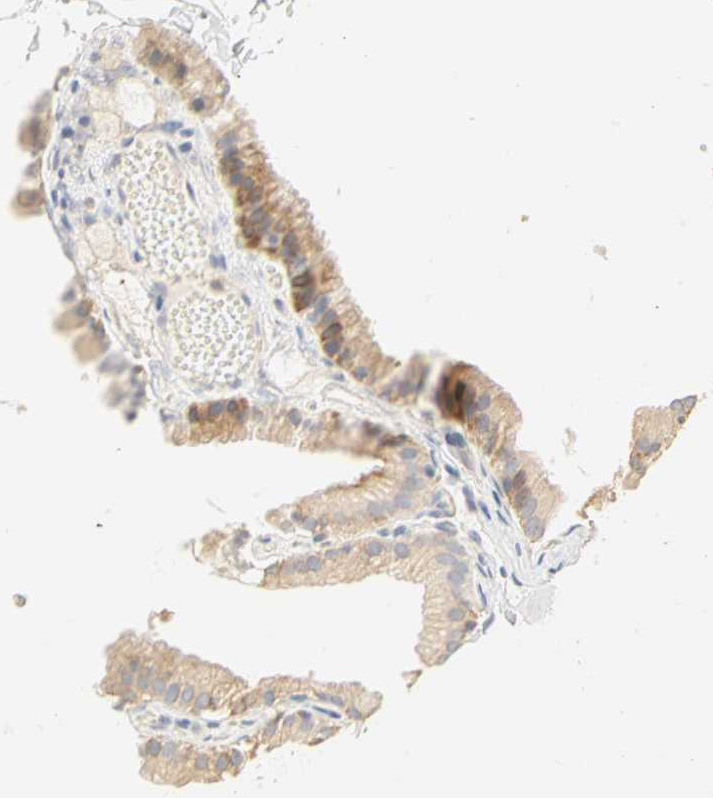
{"staining": {"intensity": "weak", "quantity": "<25%", "location": "cytoplasmic/membranous"}, "tissue": "gallbladder", "cell_type": "Glandular cells", "image_type": "normal", "snomed": [{"axis": "morphology", "description": "Normal tissue, NOS"}, {"axis": "topography", "description": "Gallbladder"}], "caption": "This is an immunohistochemistry (IHC) image of benign gallbladder. There is no staining in glandular cells.", "gene": "GNRH2", "patient": {"sex": "female", "age": 24}}